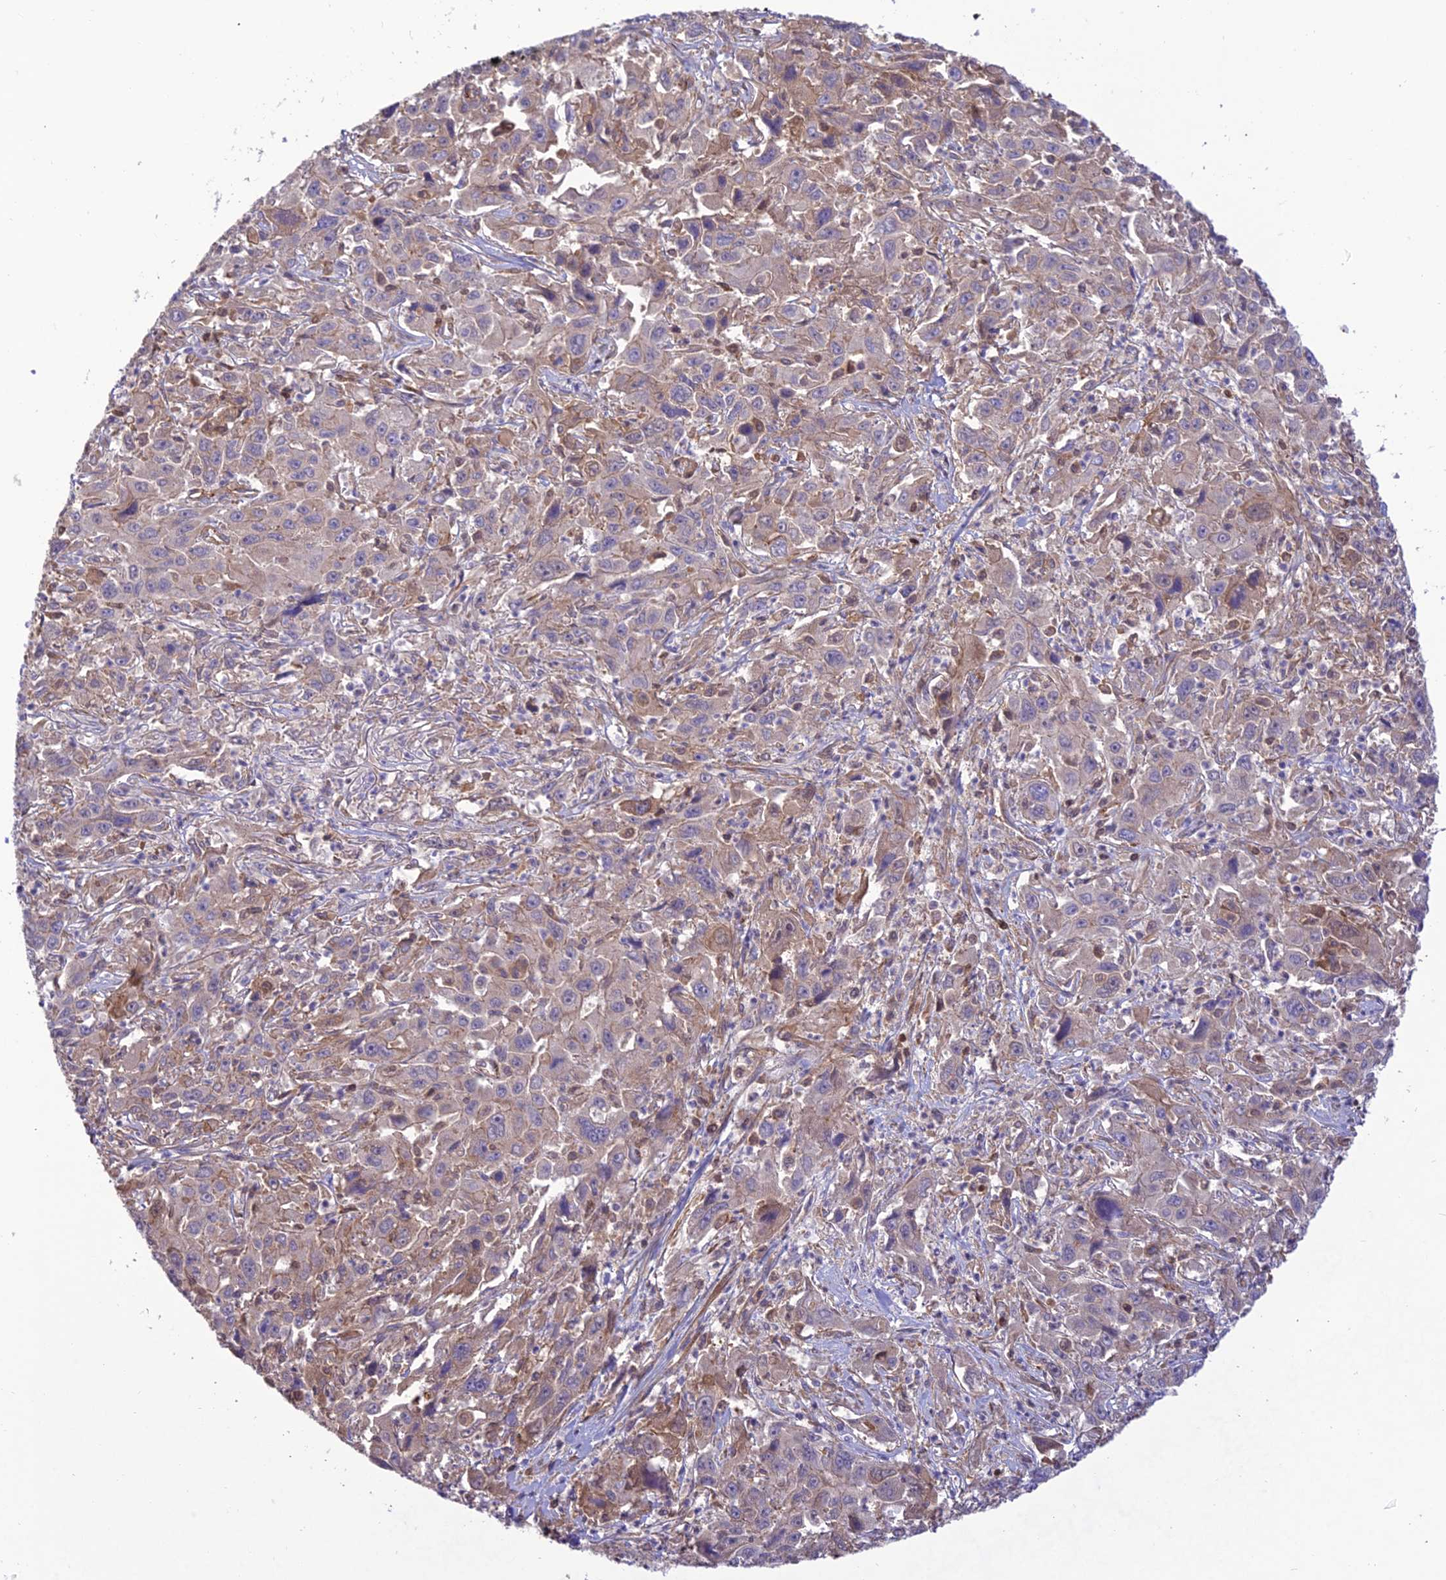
{"staining": {"intensity": "weak", "quantity": "<25%", "location": "cytoplasmic/membranous"}, "tissue": "liver cancer", "cell_type": "Tumor cells", "image_type": "cancer", "snomed": [{"axis": "morphology", "description": "Carcinoma, Hepatocellular, NOS"}, {"axis": "topography", "description": "Liver"}], "caption": "Immunohistochemistry (IHC) of liver cancer (hepatocellular carcinoma) displays no staining in tumor cells.", "gene": "HPSE2", "patient": {"sex": "male", "age": 63}}